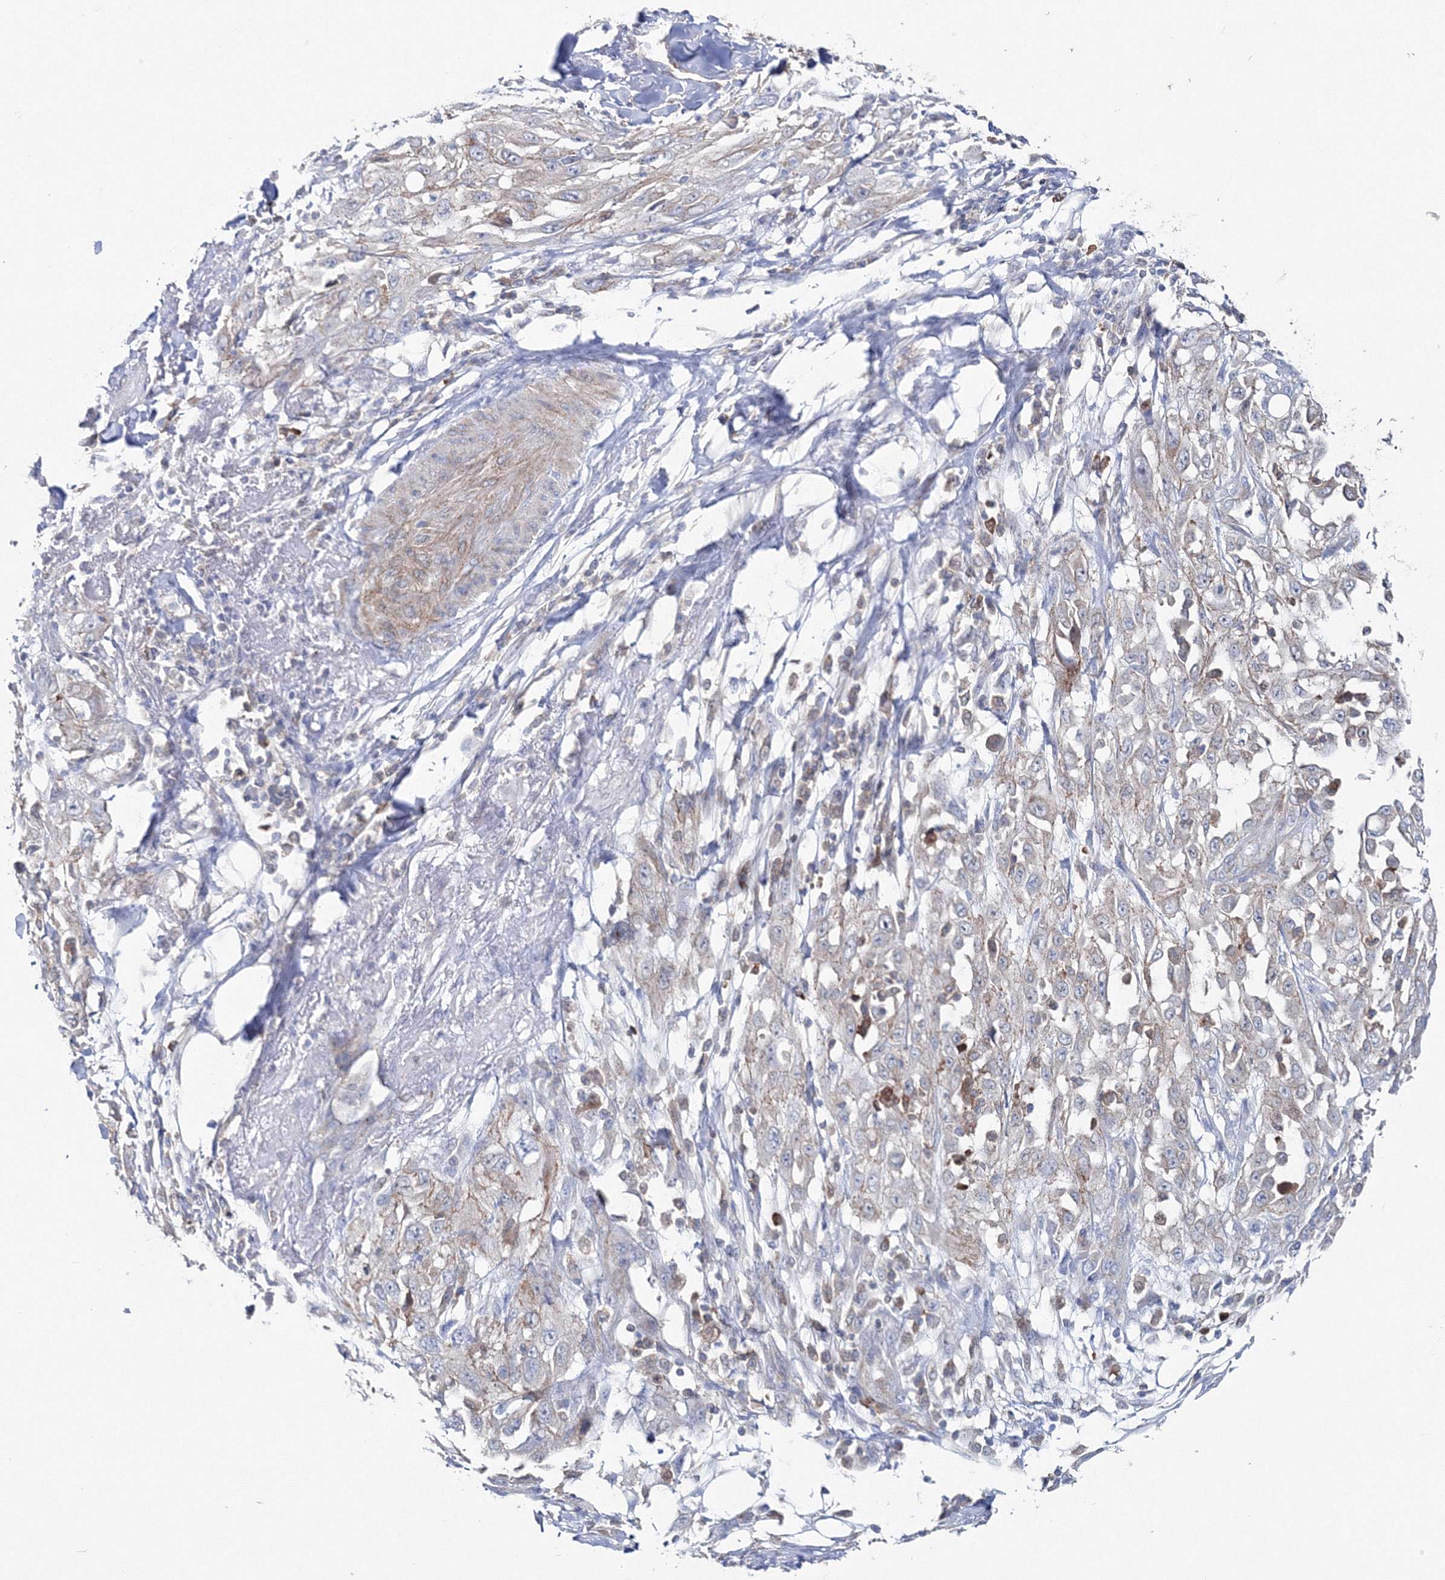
{"staining": {"intensity": "negative", "quantity": "none", "location": "none"}, "tissue": "skin cancer", "cell_type": "Tumor cells", "image_type": "cancer", "snomed": [{"axis": "morphology", "description": "Squamous cell carcinoma, NOS"}, {"axis": "topography", "description": "Skin"}], "caption": "Histopathology image shows no significant protein expression in tumor cells of skin cancer.", "gene": "GGA2", "patient": {"sex": "male", "age": 75}}